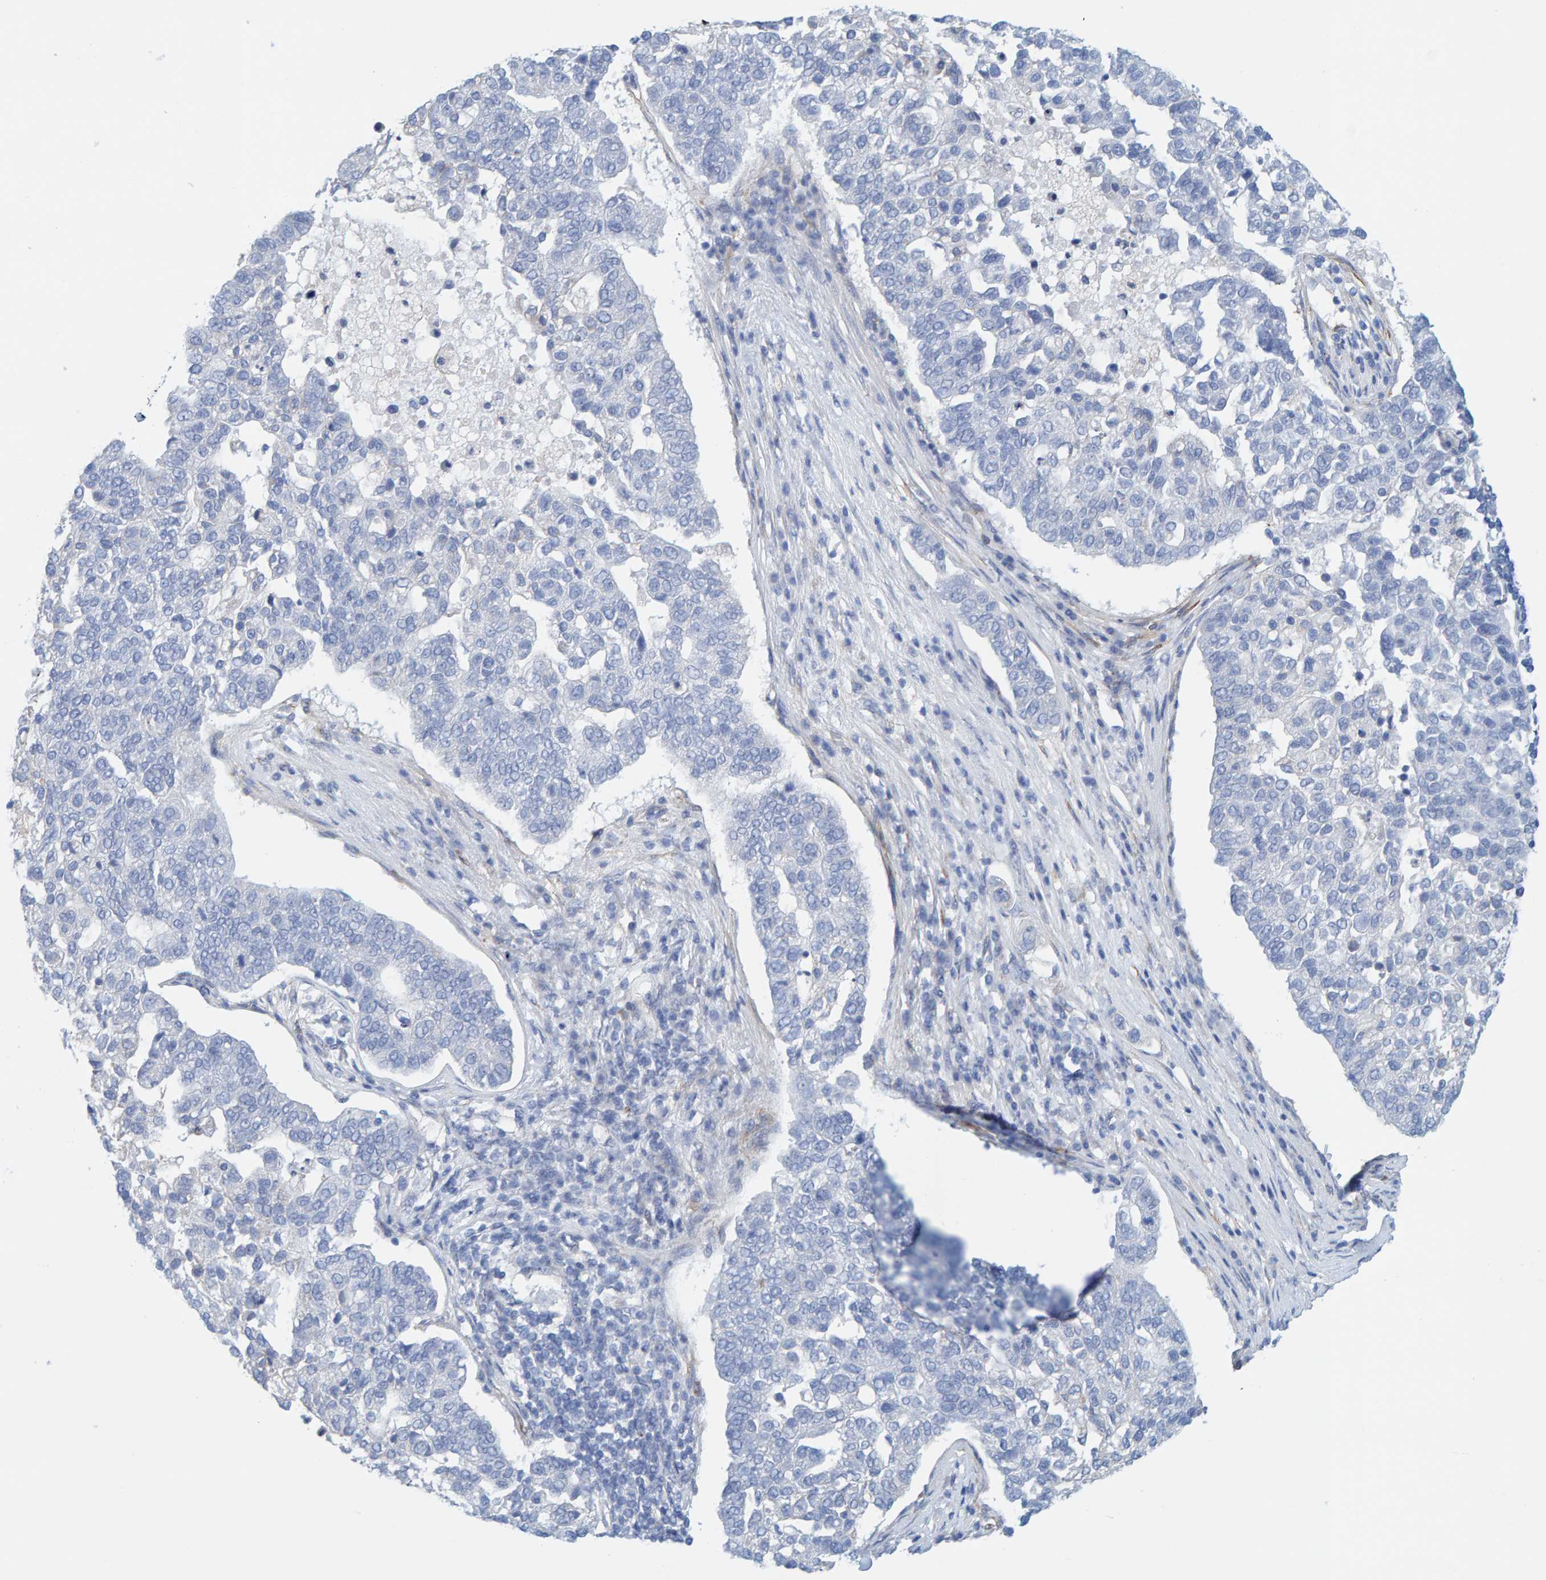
{"staining": {"intensity": "negative", "quantity": "none", "location": "none"}, "tissue": "pancreatic cancer", "cell_type": "Tumor cells", "image_type": "cancer", "snomed": [{"axis": "morphology", "description": "Adenocarcinoma, NOS"}, {"axis": "topography", "description": "Pancreas"}], "caption": "Tumor cells show no significant positivity in adenocarcinoma (pancreatic).", "gene": "MAP1B", "patient": {"sex": "female", "age": 61}}